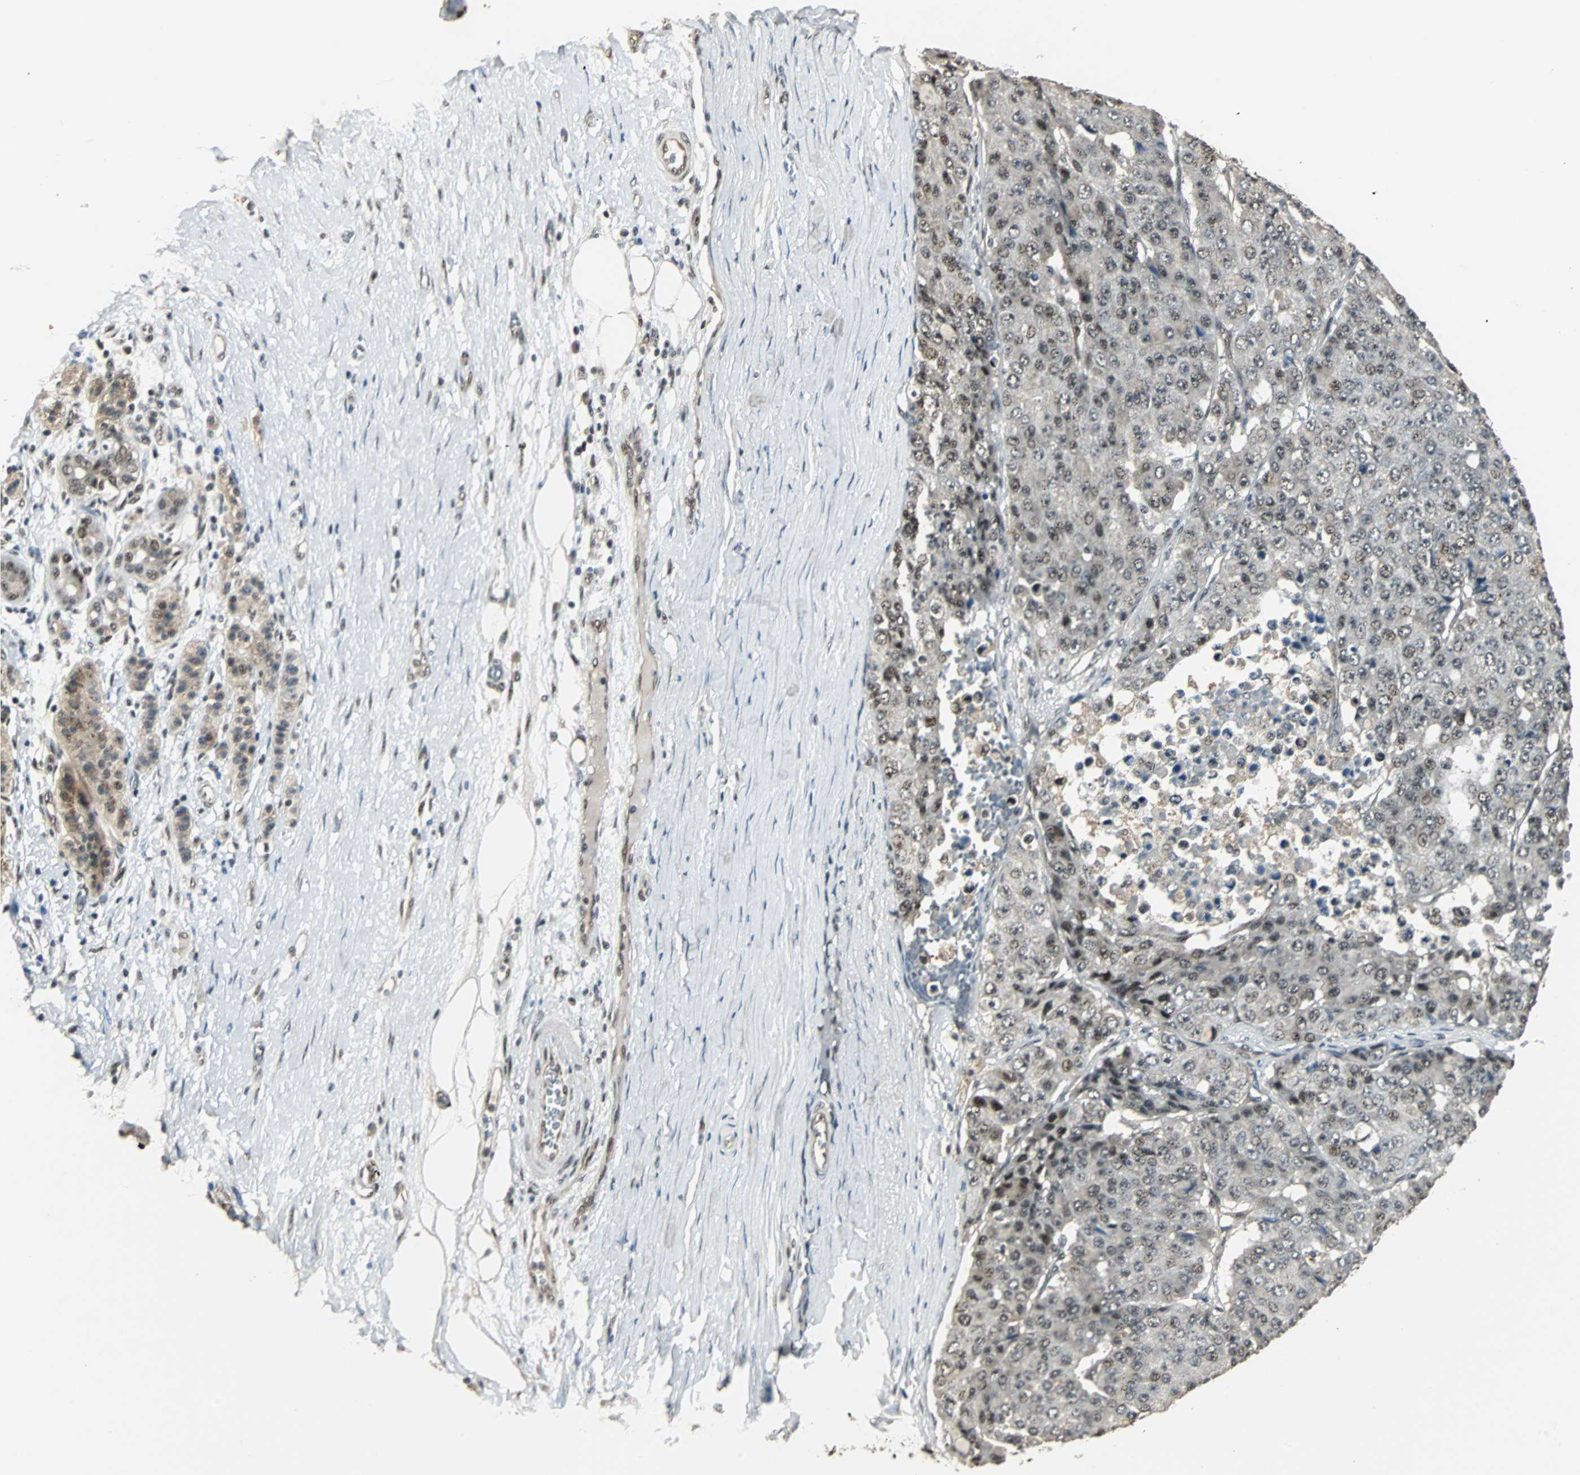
{"staining": {"intensity": "moderate", "quantity": ">75%", "location": "nuclear"}, "tissue": "pancreatic cancer", "cell_type": "Tumor cells", "image_type": "cancer", "snomed": [{"axis": "morphology", "description": "Adenocarcinoma, NOS"}, {"axis": "topography", "description": "Pancreas"}], "caption": "An IHC photomicrograph of tumor tissue is shown. Protein staining in brown labels moderate nuclear positivity in pancreatic adenocarcinoma within tumor cells.", "gene": "MED4", "patient": {"sex": "male", "age": 50}}